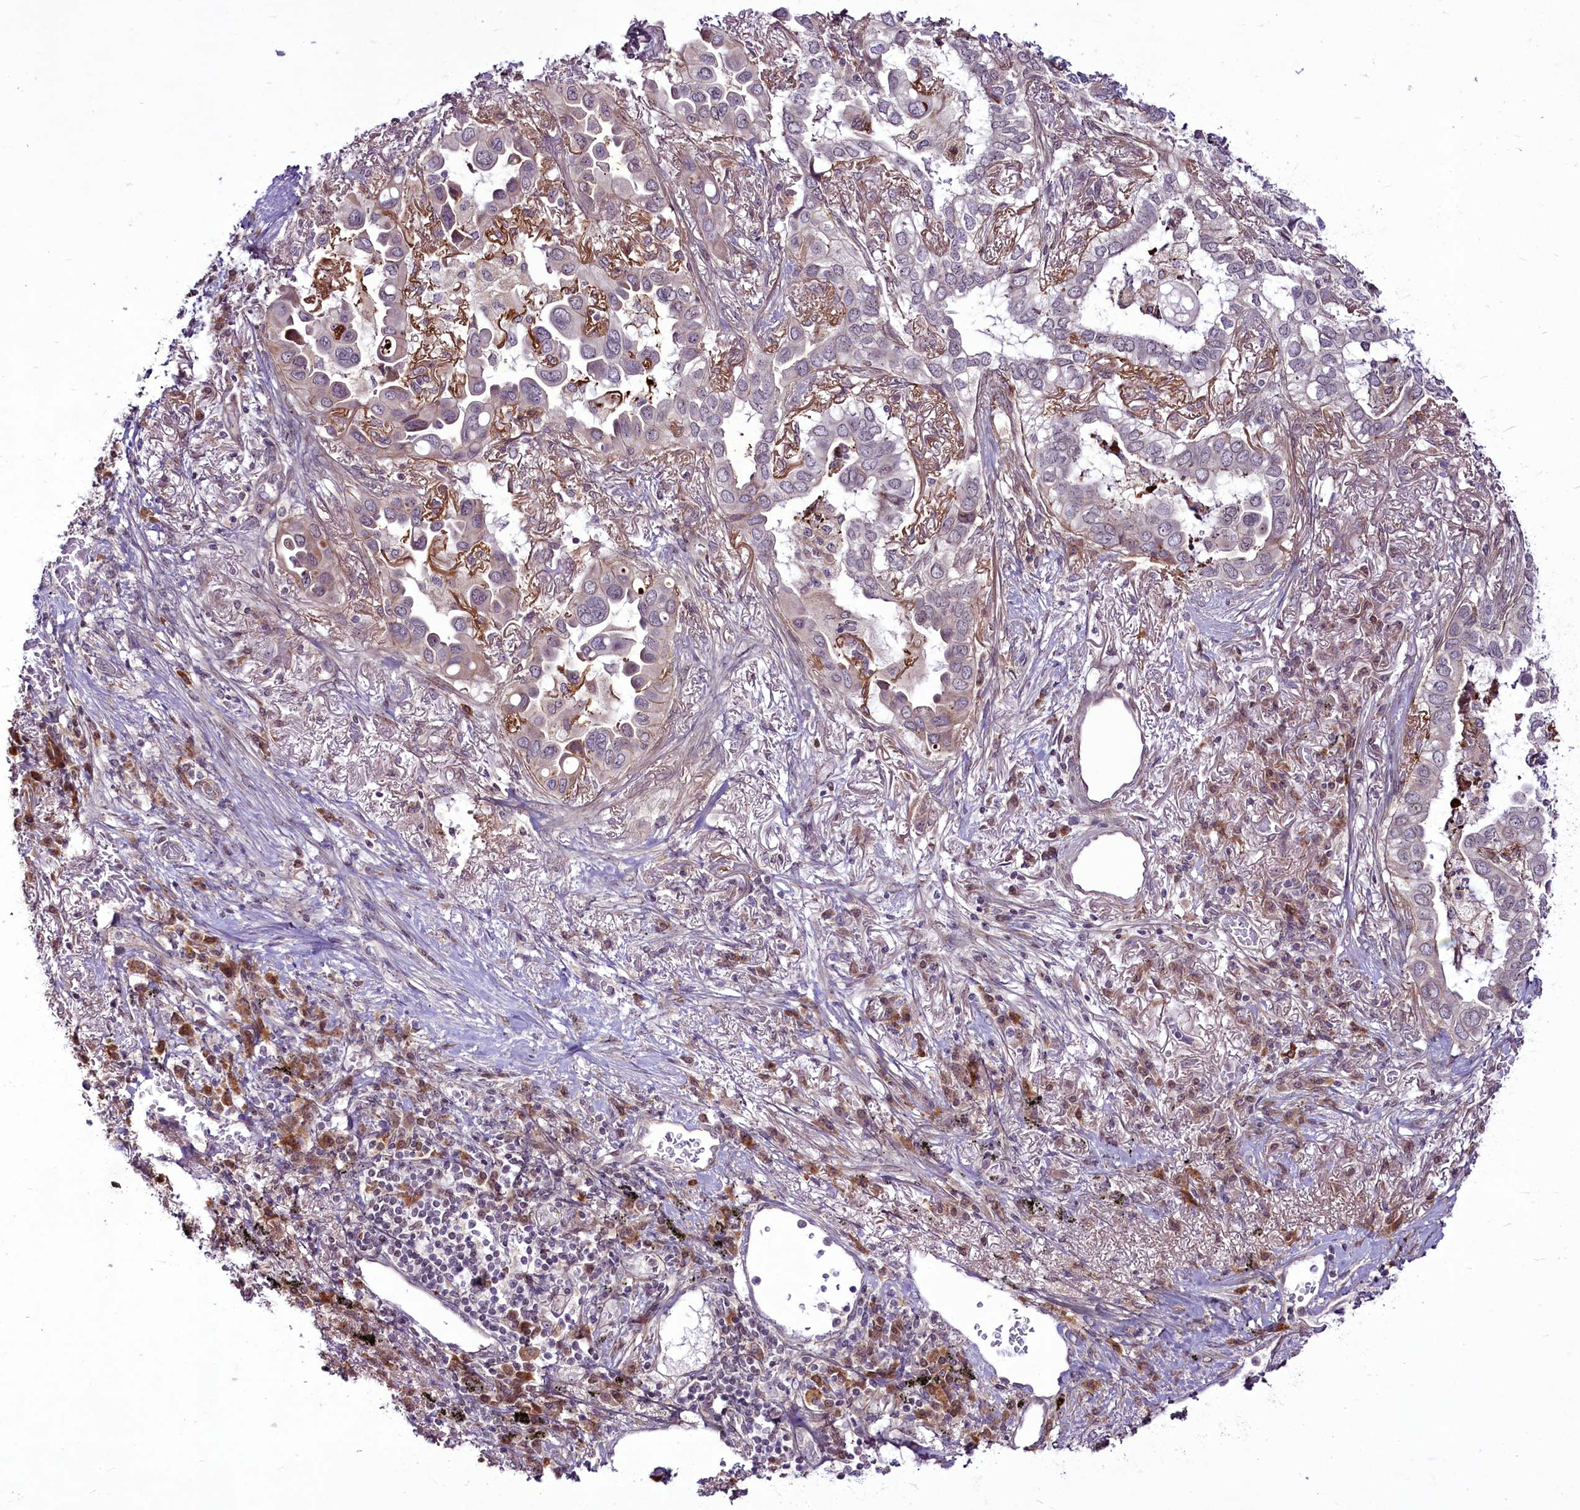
{"staining": {"intensity": "negative", "quantity": "none", "location": "none"}, "tissue": "lung cancer", "cell_type": "Tumor cells", "image_type": "cancer", "snomed": [{"axis": "morphology", "description": "Adenocarcinoma, NOS"}, {"axis": "topography", "description": "Lung"}], "caption": "Tumor cells show no significant expression in lung cancer (adenocarcinoma).", "gene": "RSBN1", "patient": {"sex": "female", "age": 76}}